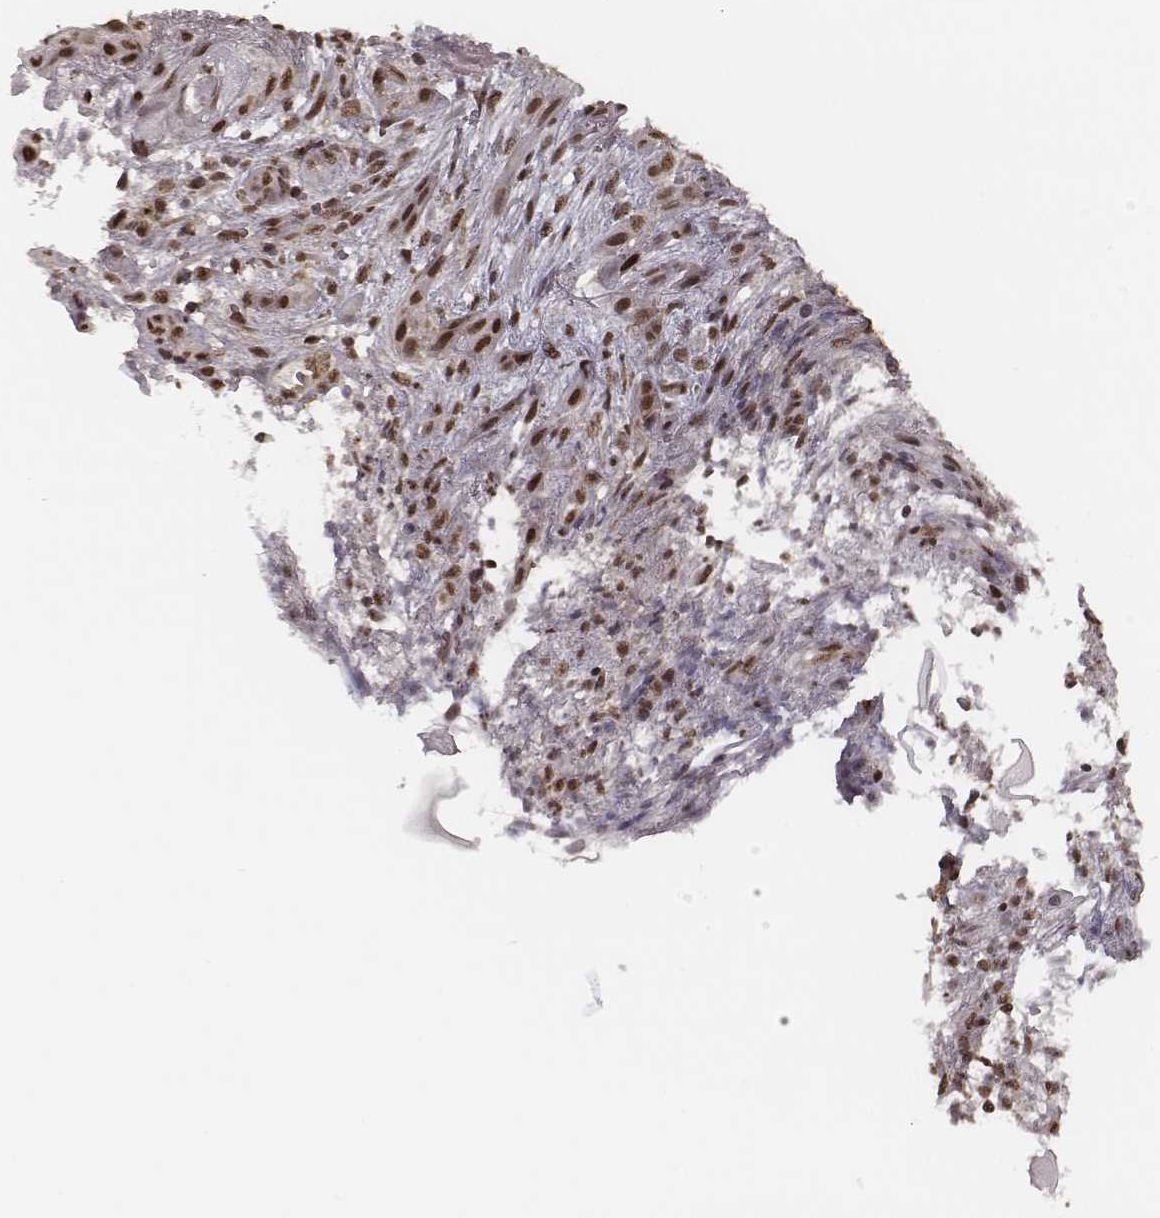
{"staining": {"intensity": "moderate", "quantity": ">75%", "location": "nuclear"}, "tissue": "skin cancer", "cell_type": "Tumor cells", "image_type": "cancer", "snomed": [{"axis": "morphology", "description": "Squamous cell carcinoma, NOS"}, {"axis": "topography", "description": "Skin"}], "caption": "A photomicrograph of skin cancer (squamous cell carcinoma) stained for a protein reveals moderate nuclear brown staining in tumor cells. The protein is shown in brown color, while the nuclei are stained blue.", "gene": "HMGA2", "patient": {"sex": "male", "age": 62}}